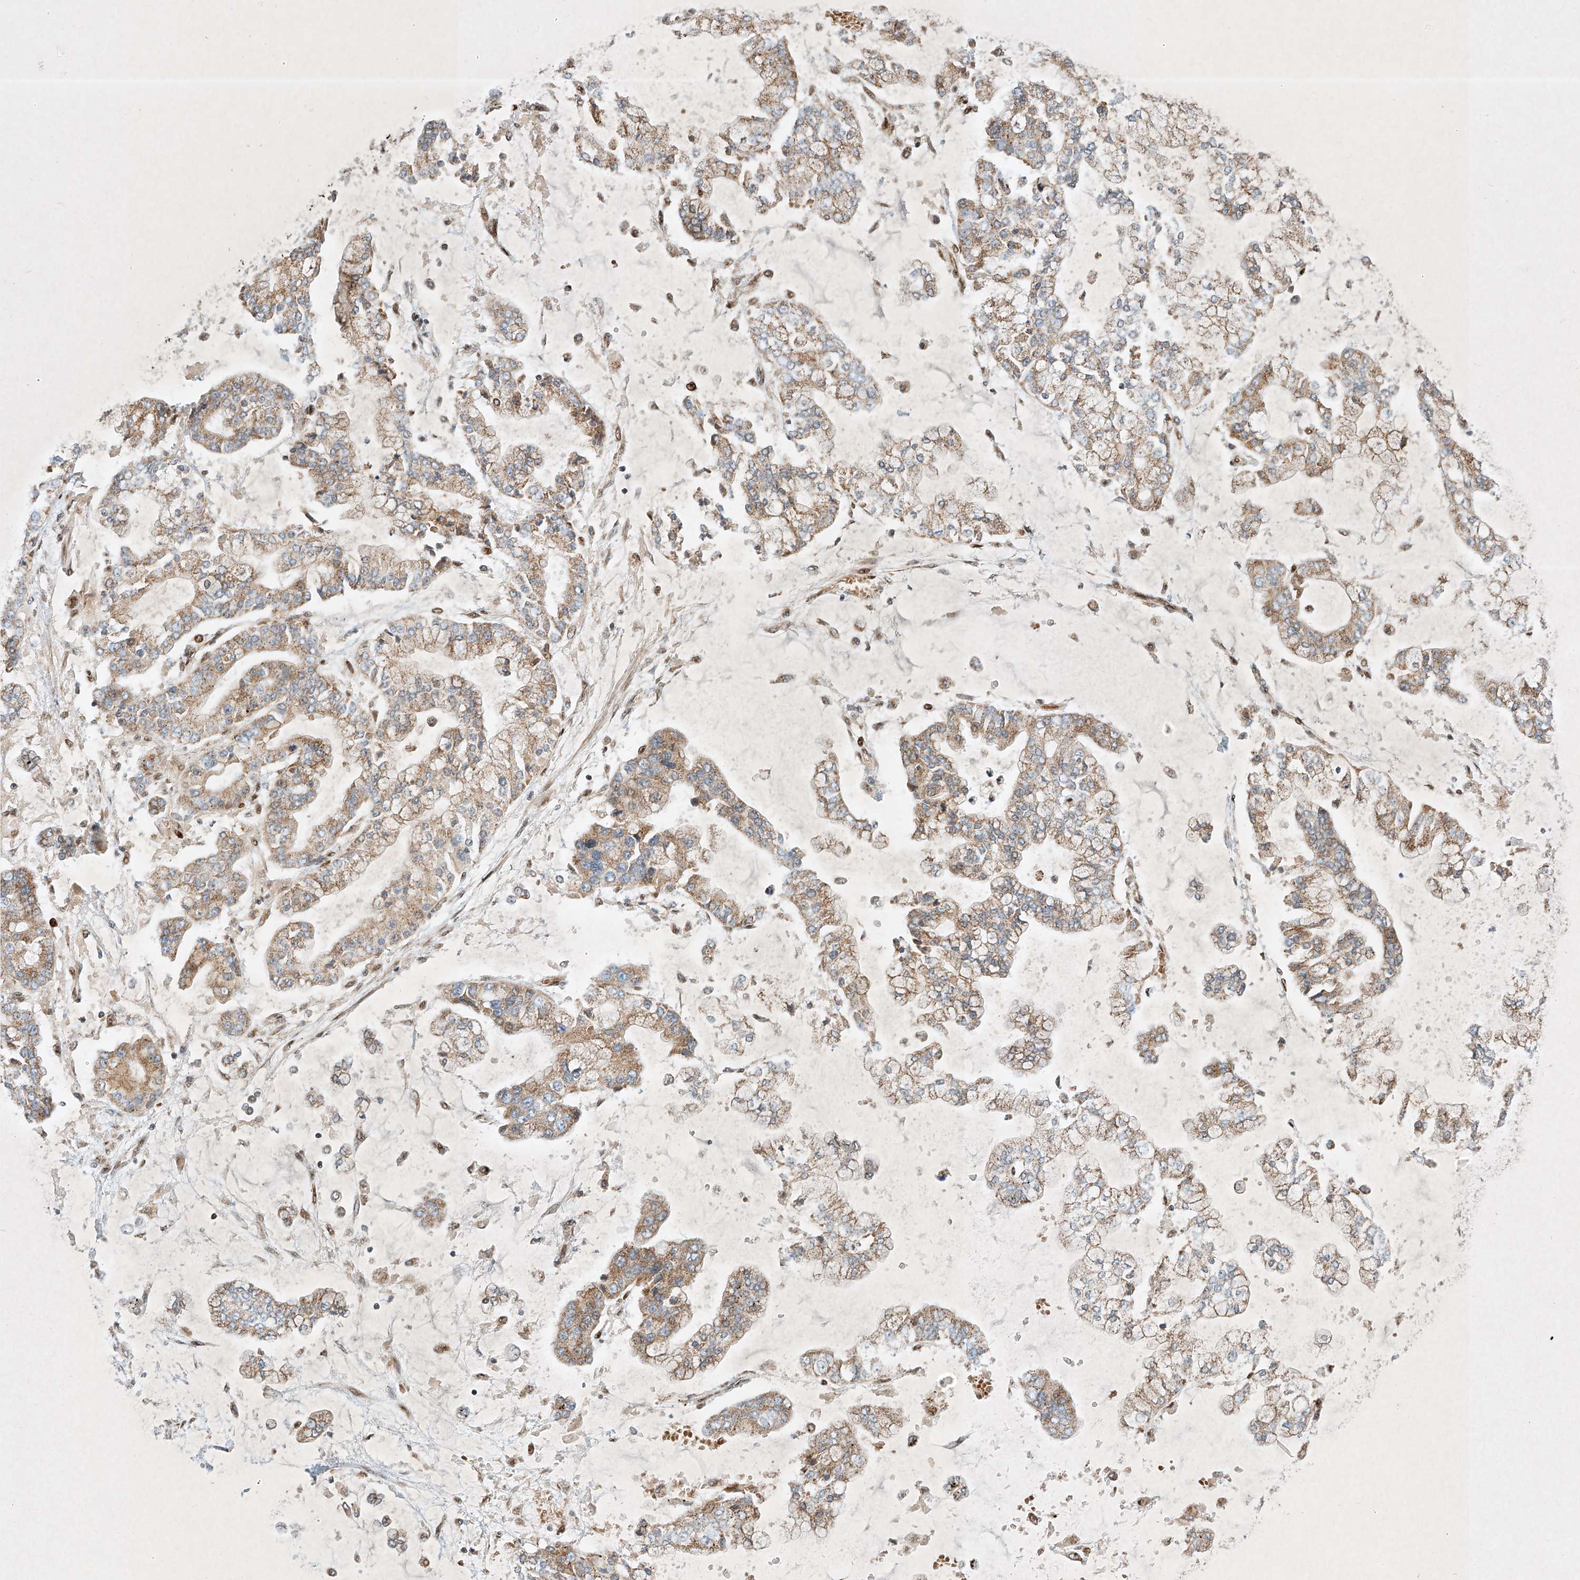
{"staining": {"intensity": "moderate", "quantity": ">75%", "location": "cytoplasmic/membranous"}, "tissue": "stomach cancer", "cell_type": "Tumor cells", "image_type": "cancer", "snomed": [{"axis": "morphology", "description": "Normal tissue, NOS"}, {"axis": "morphology", "description": "Adenocarcinoma, NOS"}, {"axis": "topography", "description": "Stomach, upper"}, {"axis": "topography", "description": "Stomach"}], "caption": "IHC micrograph of neoplastic tissue: stomach cancer stained using immunohistochemistry (IHC) exhibits medium levels of moderate protein expression localized specifically in the cytoplasmic/membranous of tumor cells, appearing as a cytoplasmic/membranous brown color.", "gene": "EPG5", "patient": {"sex": "male", "age": 76}}